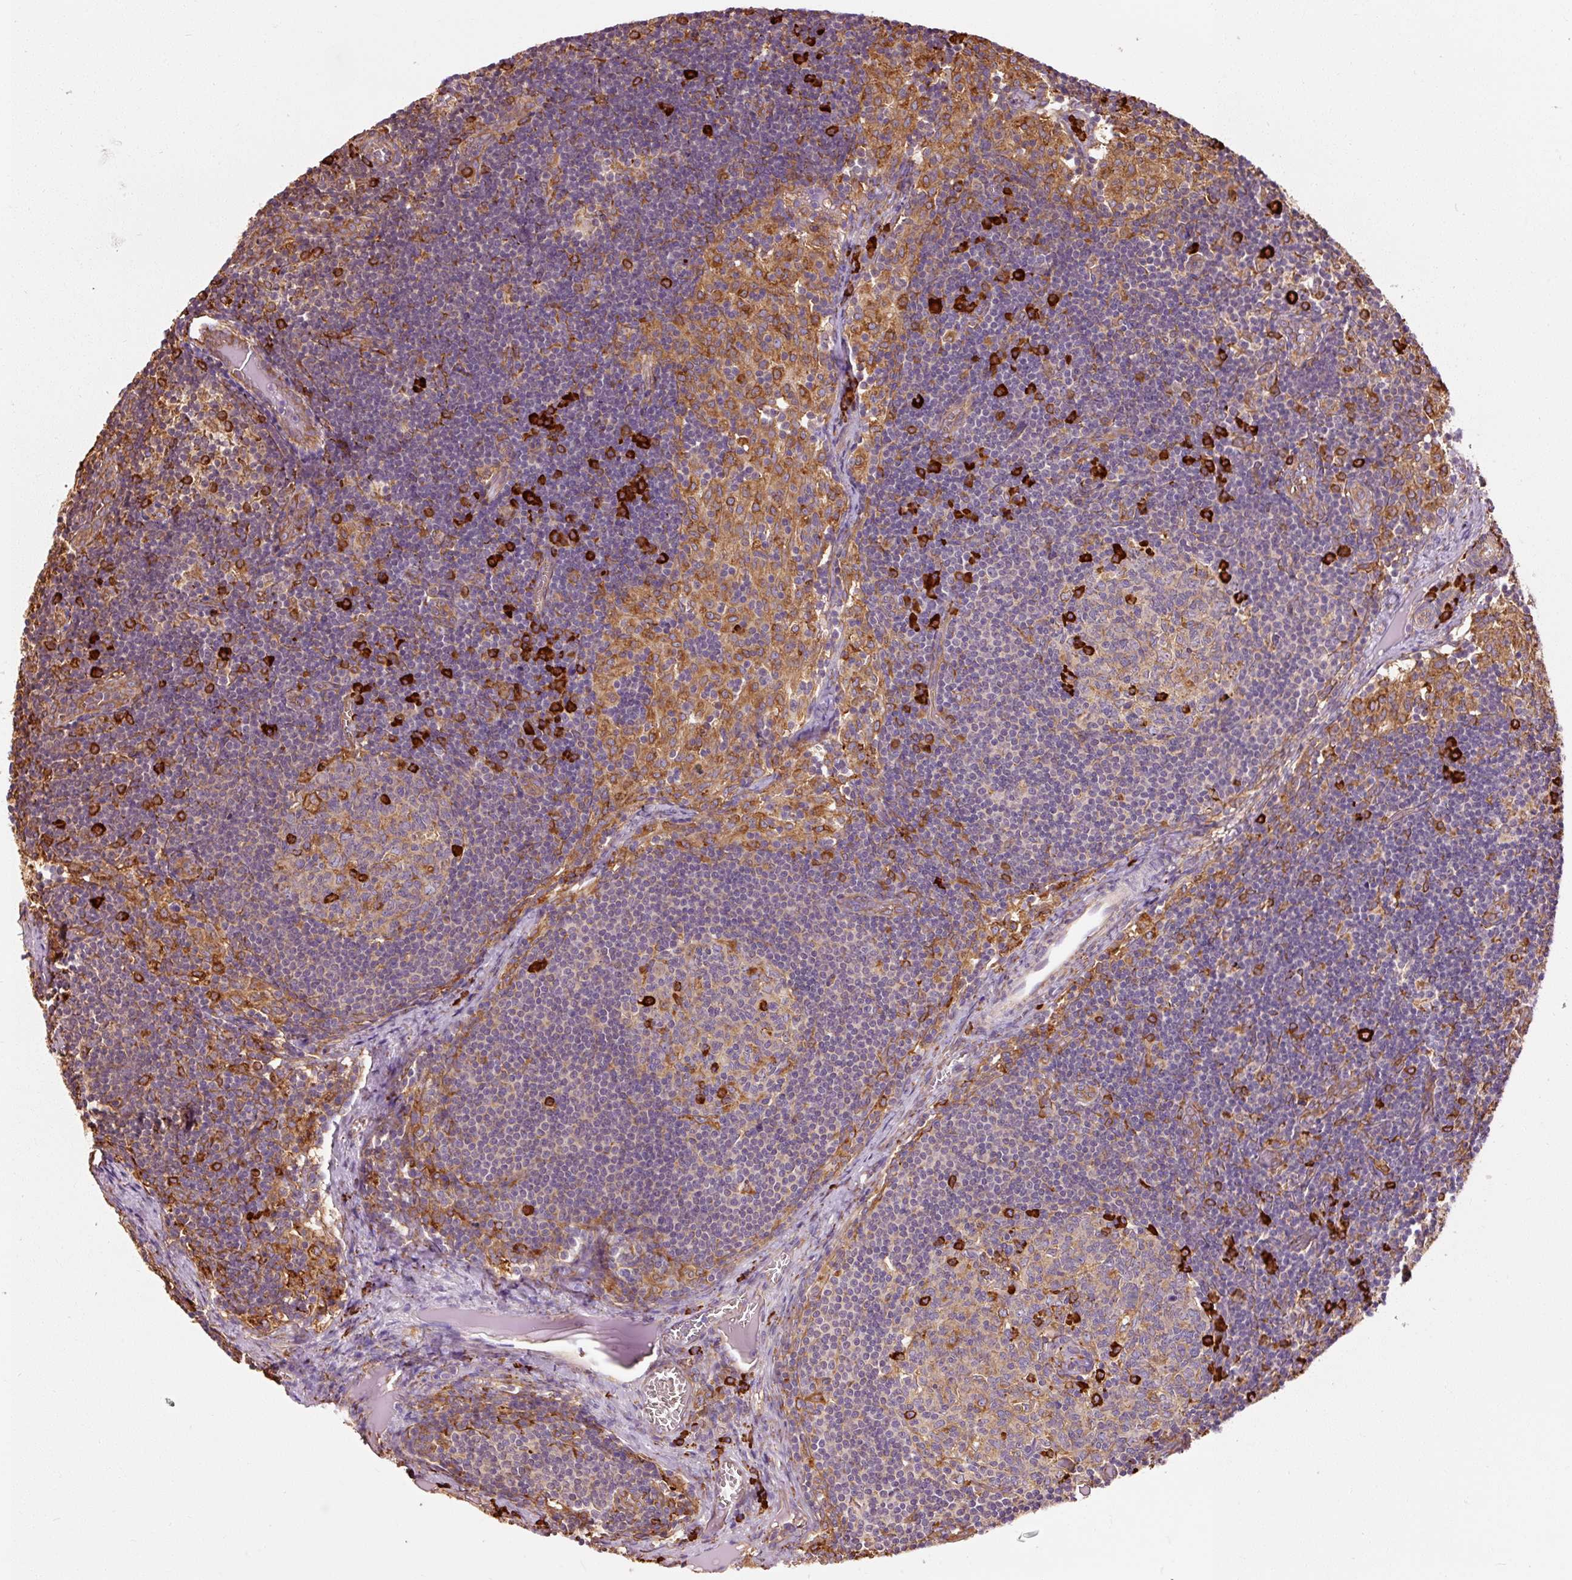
{"staining": {"intensity": "strong", "quantity": "<25%", "location": "cytoplasmic/membranous"}, "tissue": "lymph node", "cell_type": "Germinal center cells", "image_type": "normal", "snomed": [{"axis": "morphology", "description": "Normal tissue, NOS"}, {"axis": "topography", "description": "Lymph node"}], "caption": "Immunohistochemical staining of normal lymph node exhibits medium levels of strong cytoplasmic/membranous staining in approximately <25% of germinal center cells. (Brightfield microscopy of DAB IHC at high magnification).", "gene": "ENSG00000256500", "patient": {"sex": "female", "age": 31}}